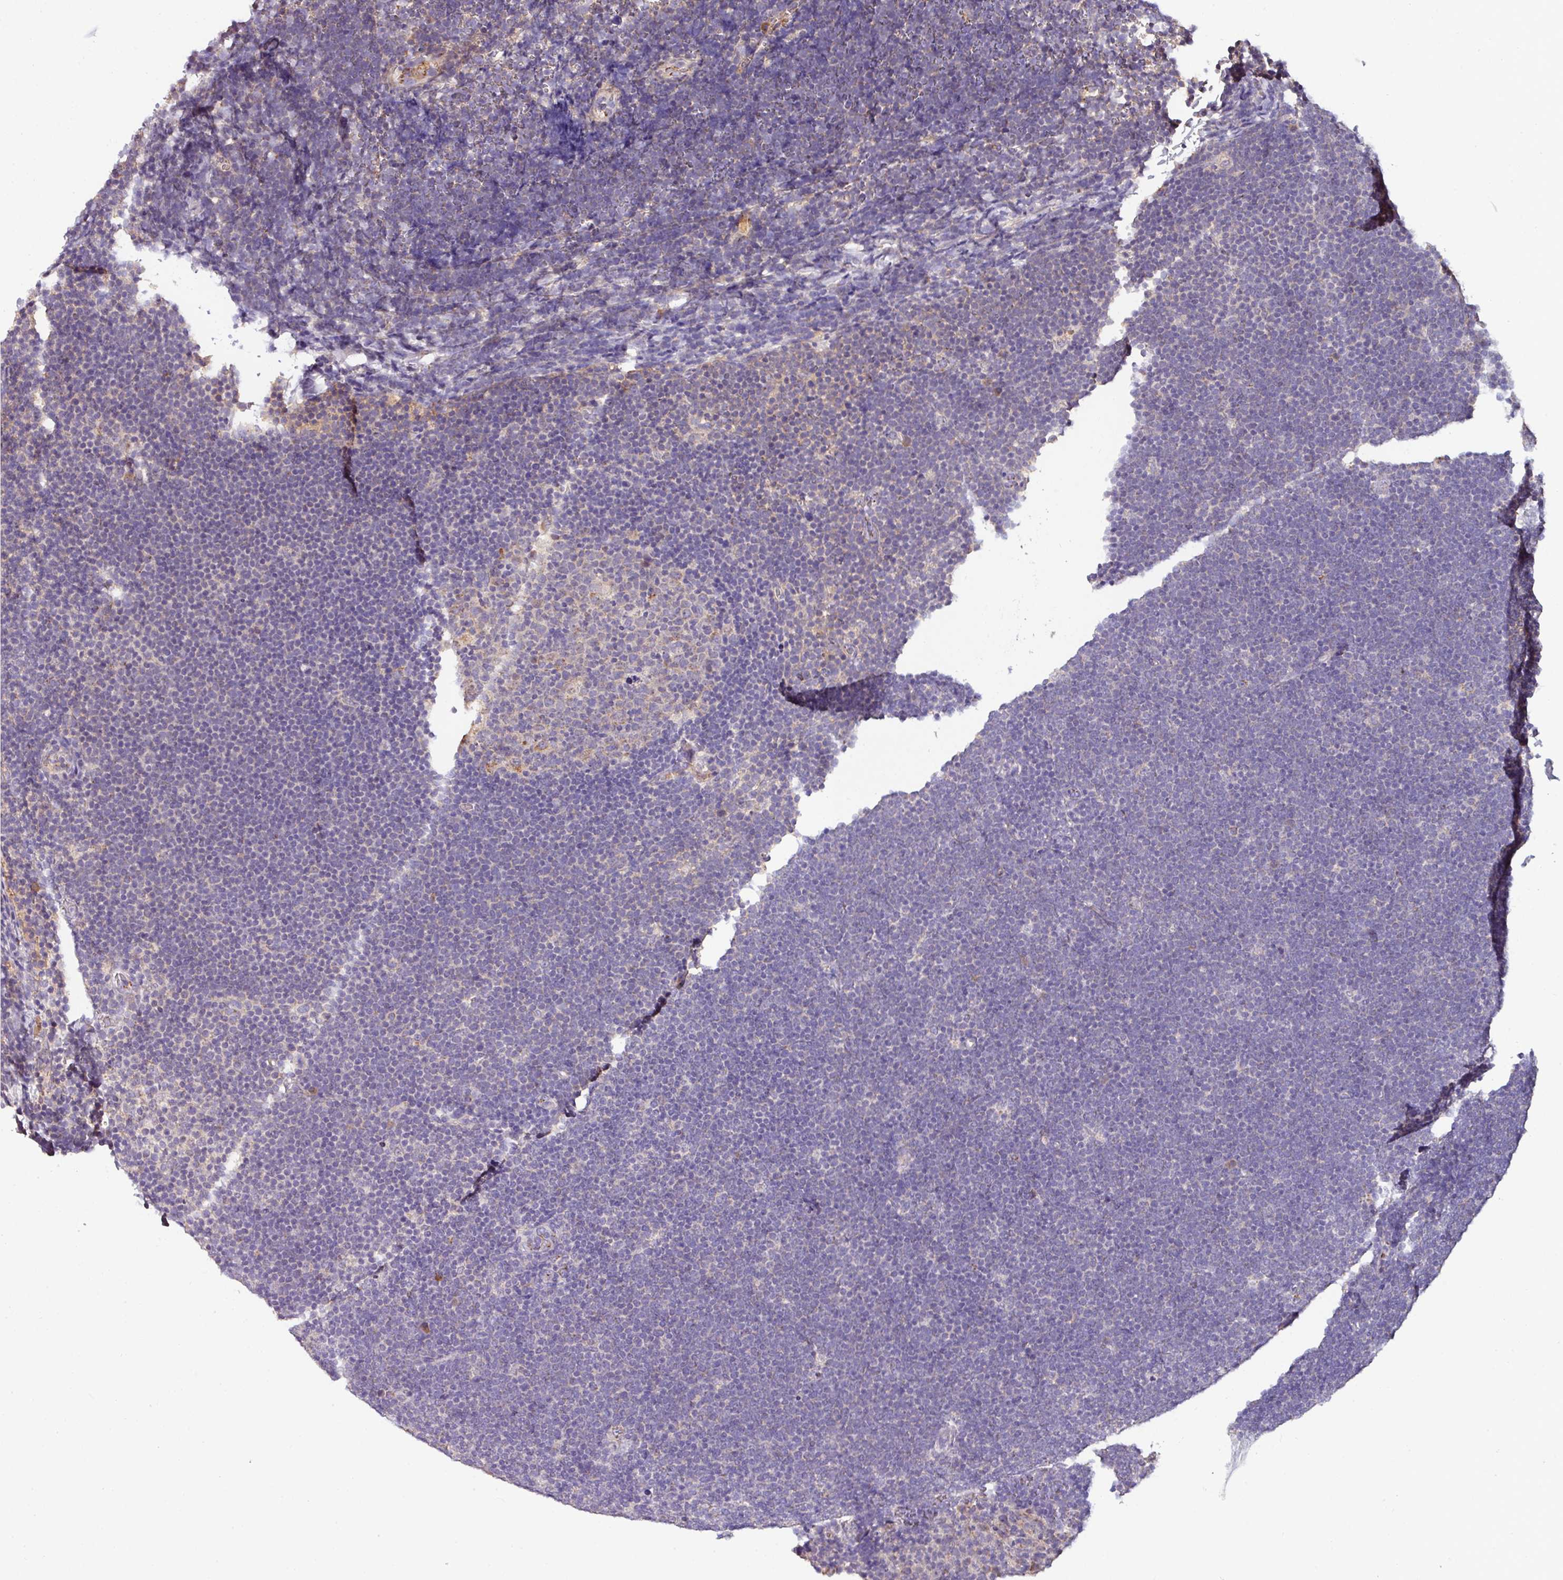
{"staining": {"intensity": "negative", "quantity": "none", "location": "none"}, "tissue": "lymphoma", "cell_type": "Tumor cells", "image_type": "cancer", "snomed": [{"axis": "morphology", "description": "Malignant lymphoma, non-Hodgkin's type, High grade"}, {"axis": "topography", "description": "Lymph node"}], "caption": "High power microscopy image of an IHC image of lymphoma, revealing no significant staining in tumor cells.", "gene": "CPD", "patient": {"sex": "male", "age": 13}}